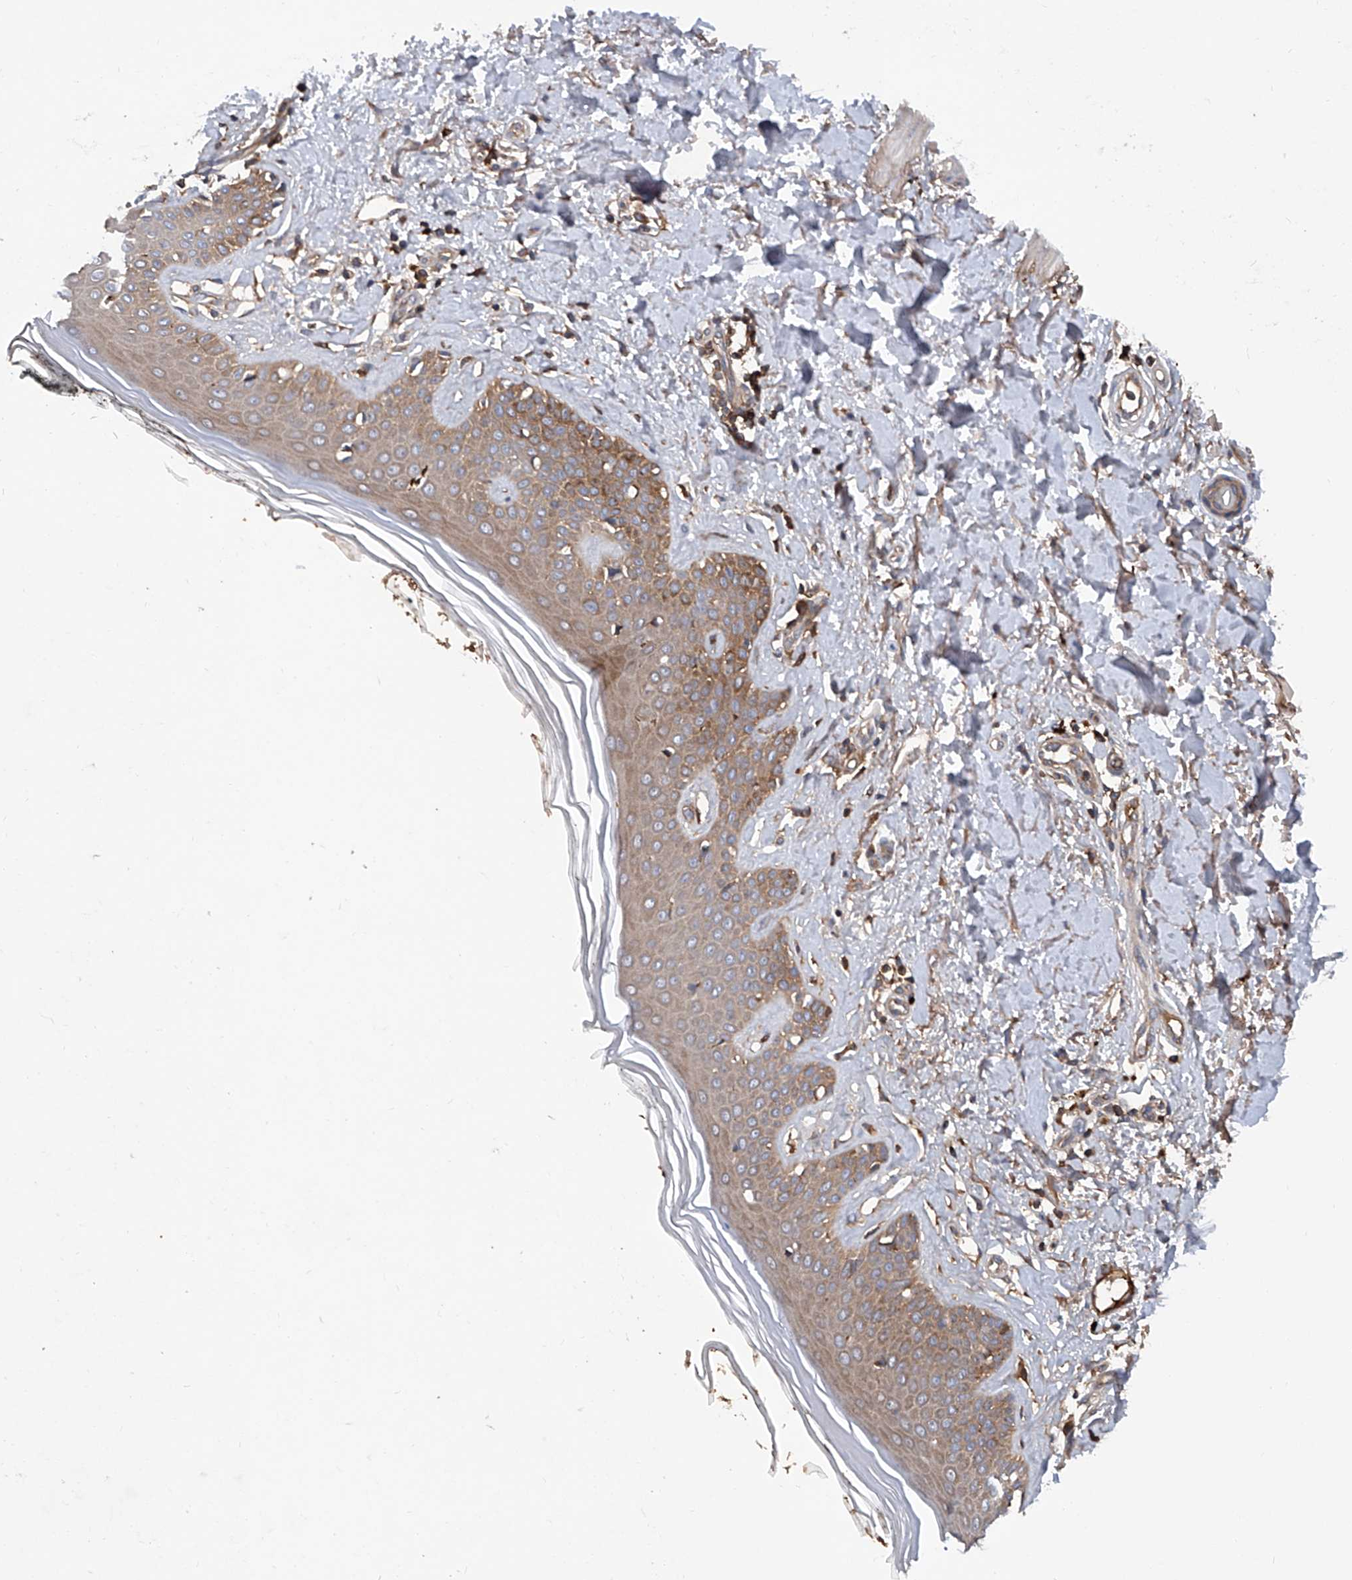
{"staining": {"intensity": "moderate", "quantity": ">75%", "location": "cytoplasmic/membranous"}, "tissue": "skin", "cell_type": "Fibroblasts", "image_type": "normal", "snomed": [{"axis": "morphology", "description": "Normal tissue, NOS"}, {"axis": "topography", "description": "Skin"}], "caption": "Skin stained with a brown dye shows moderate cytoplasmic/membranous positive positivity in approximately >75% of fibroblasts.", "gene": "ASCC3", "patient": {"sex": "female", "age": 64}}